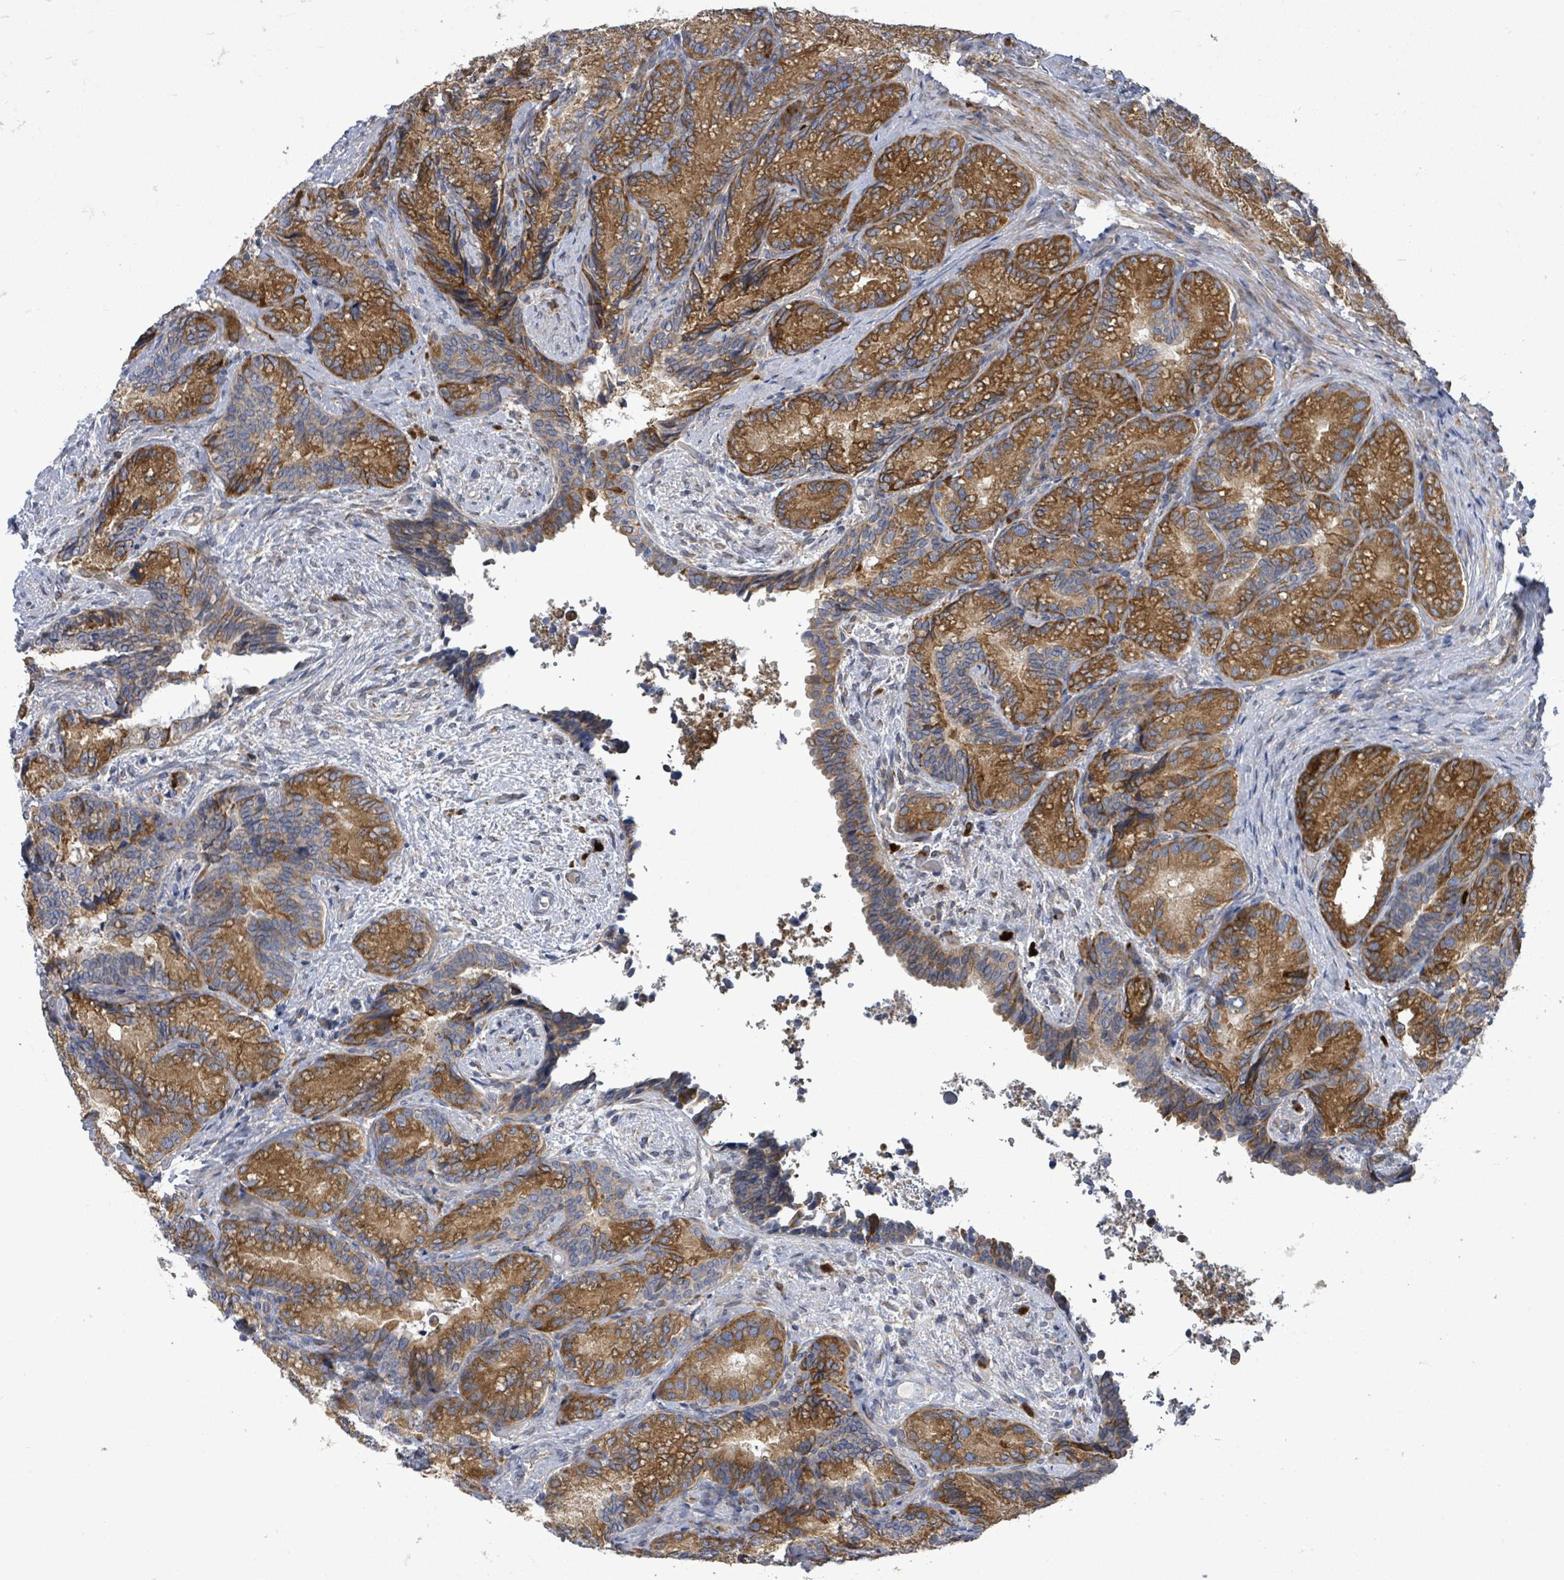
{"staining": {"intensity": "strong", "quantity": ">75%", "location": "cytoplasmic/membranous"}, "tissue": "seminal vesicle", "cell_type": "Glandular cells", "image_type": "normal", "snomed": [{"axis": "morphology", "description": "Normal tissue, NOS"}, {"axis": "topography", "description": "Seminal veicle"}], "caption": "The immunohistochemical stain labels strong cytoplasmic/membranous positivity in glandular cells of benign seminal vesicle. (Stains: DAB (3,3'-diaminobenzidine) in brown, nuclei in blue, Microscopy: brightfield microscopy at high magnification).", "gene": "SAR1A", "patient": {"sex": "male", "age": 58}}